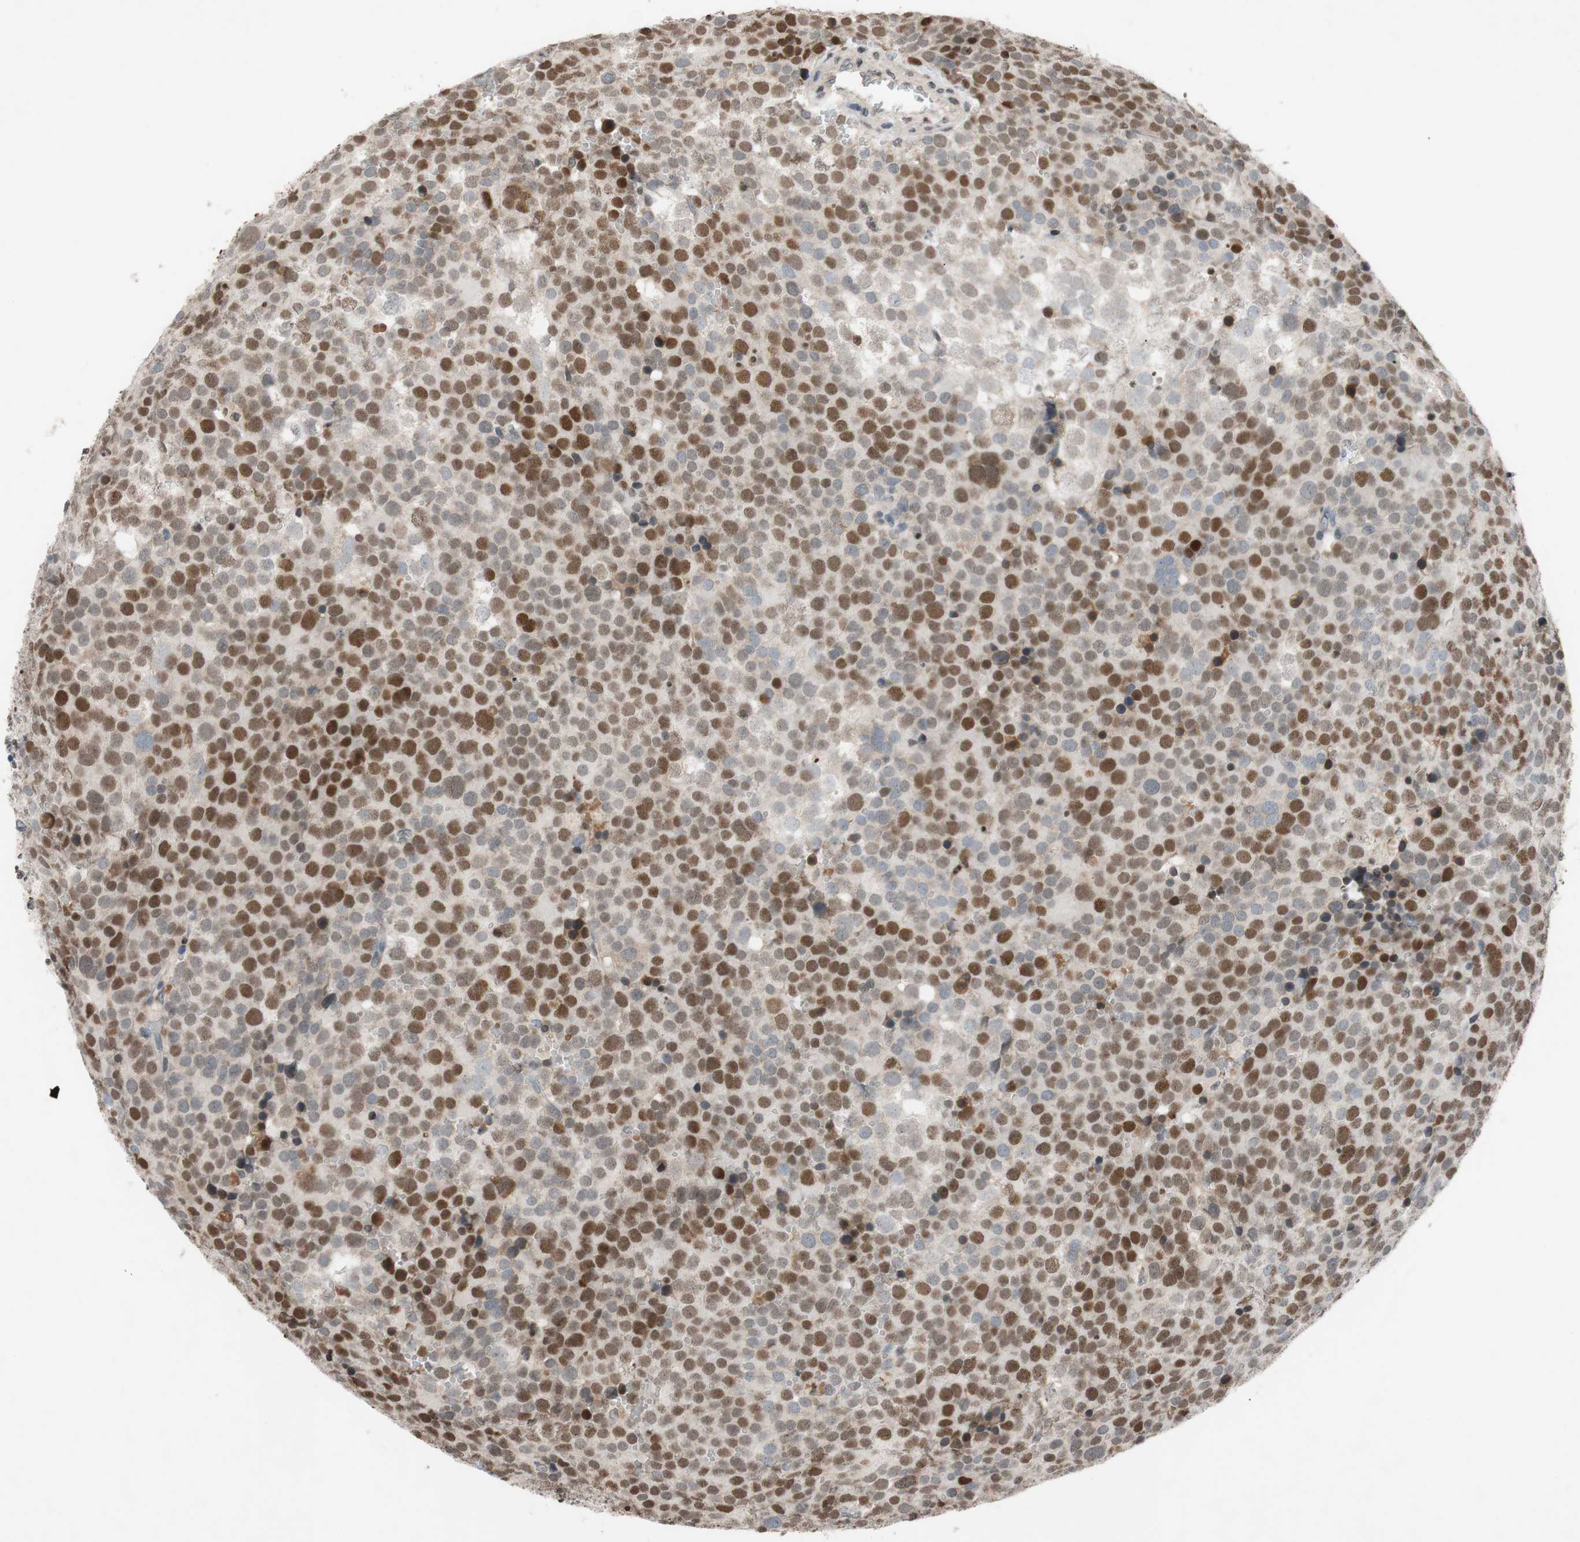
{"staining": {"intensity": "moderate", "quantity": "25%-75%", "location": "nuclear"}, "tissue": "testis cancer", "cell_type": "Tumor cells", "image_type": "cancer", "snomed": [{"axis": "morphology", "description": "Seminoma, NOS"}, {"axis": "topography", "description": "Testis"}], "caption": "DAB (3,3'-diaminobenzidine) immunohistochemical staining of human seminoma (testis) shows moderate nuclear protein expression in about 25%-75% of tumor cells.", "gene": "MCM6", "patient": {"sex": "male", "age": 71}}